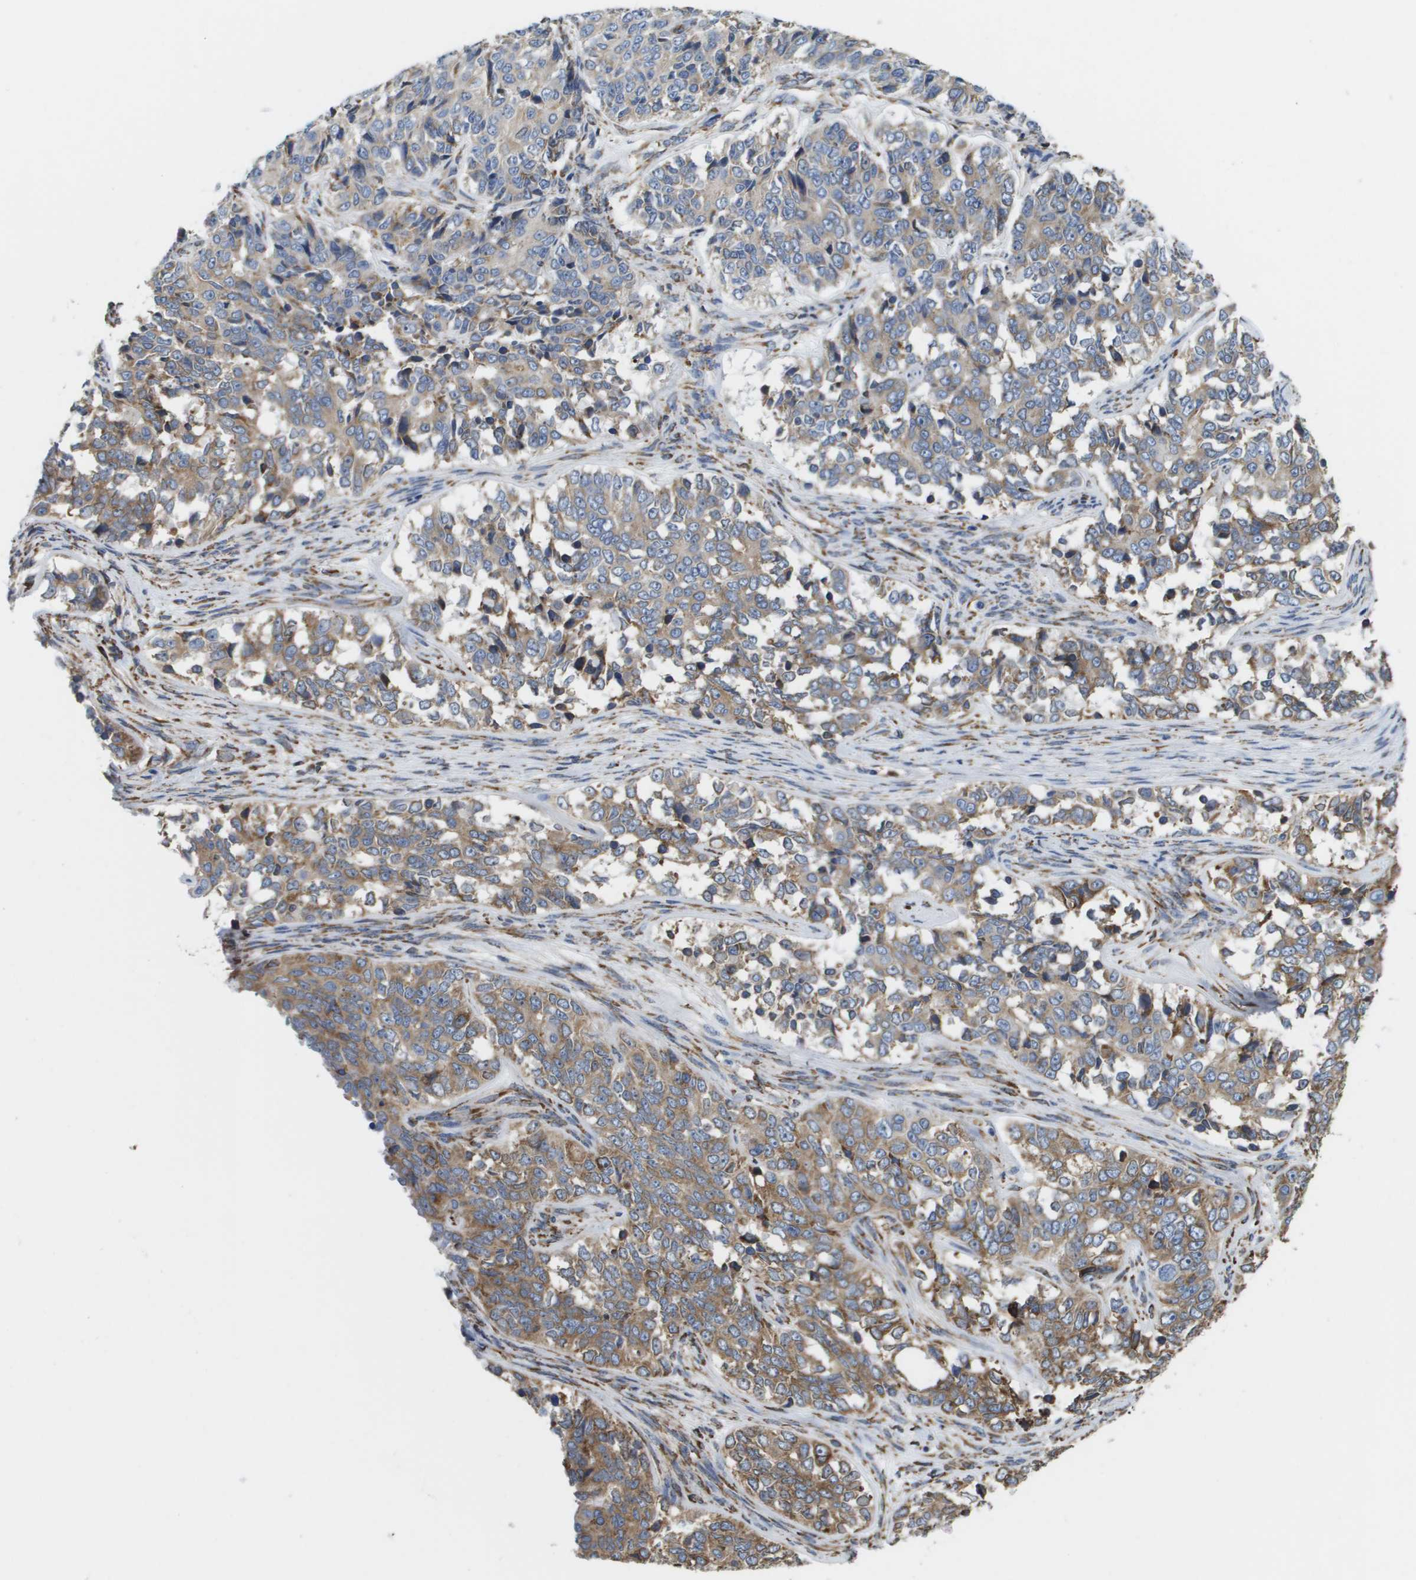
{"staining": {"intensity": "moderate", "quantity": "25%-75%", "location": "cytoplasmic/membranous"}, "tissue": "ovarian cancer", "cell_type": "Tumor cells", "image_type": "cancer", "snomed": [{"axis": "morphology", "description": "Carcinoma, endometroid"}, {"axis": "topography", "description": "Ovary"}], "caption": "Brown immunohistochemical staining in human ovarian cancer (endometroid carcinoma) exhibits moderate cytoplasmic/membranous staining in about 25%-75% of tumor cells.", "gene": "ST3GAL2", "patient": {"sex": "female", "age": 51}}